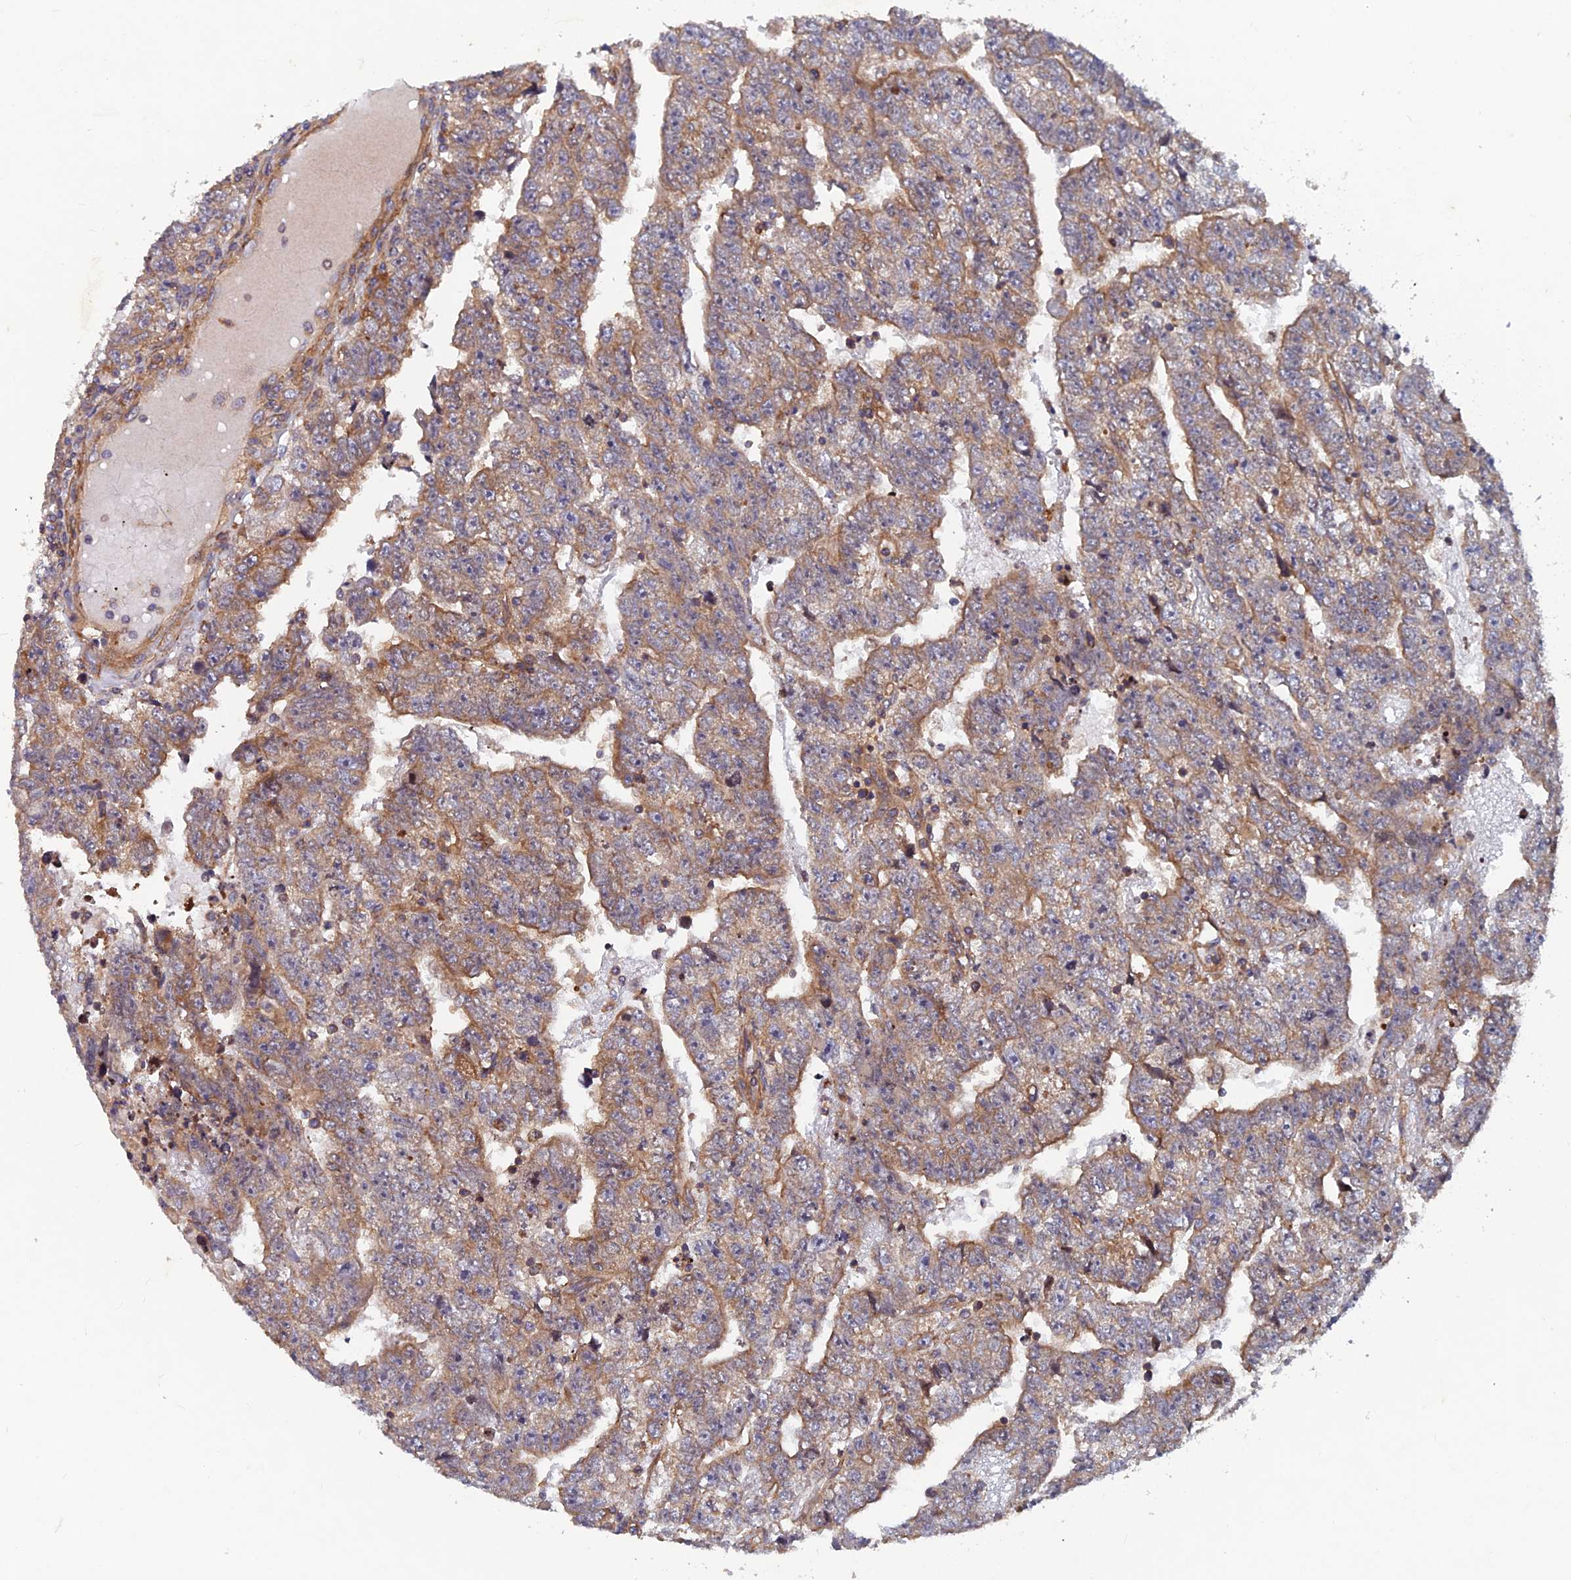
{"staining": {"intensity": "moderate", "quantity": ">75%", "location": "cytoplasmic/membranous"}, "tissue": "testis cancer", "cell_type": "Tumor cells", "image_type": "cancer", "snomed": [{"axis": "morphology", "description": "Carcinoma, Embryonal, NOS"}, {"axis": "topography", "description": "Testis"}], "caption": "An image of human testis cancer (embryonal carcinoma) stained for a protein demonstrates moderate cytoplasmic/membranous brown staining in tumor cells.", "gene": "NCAPG", "patient": {"sex": "male", "age": 25}}